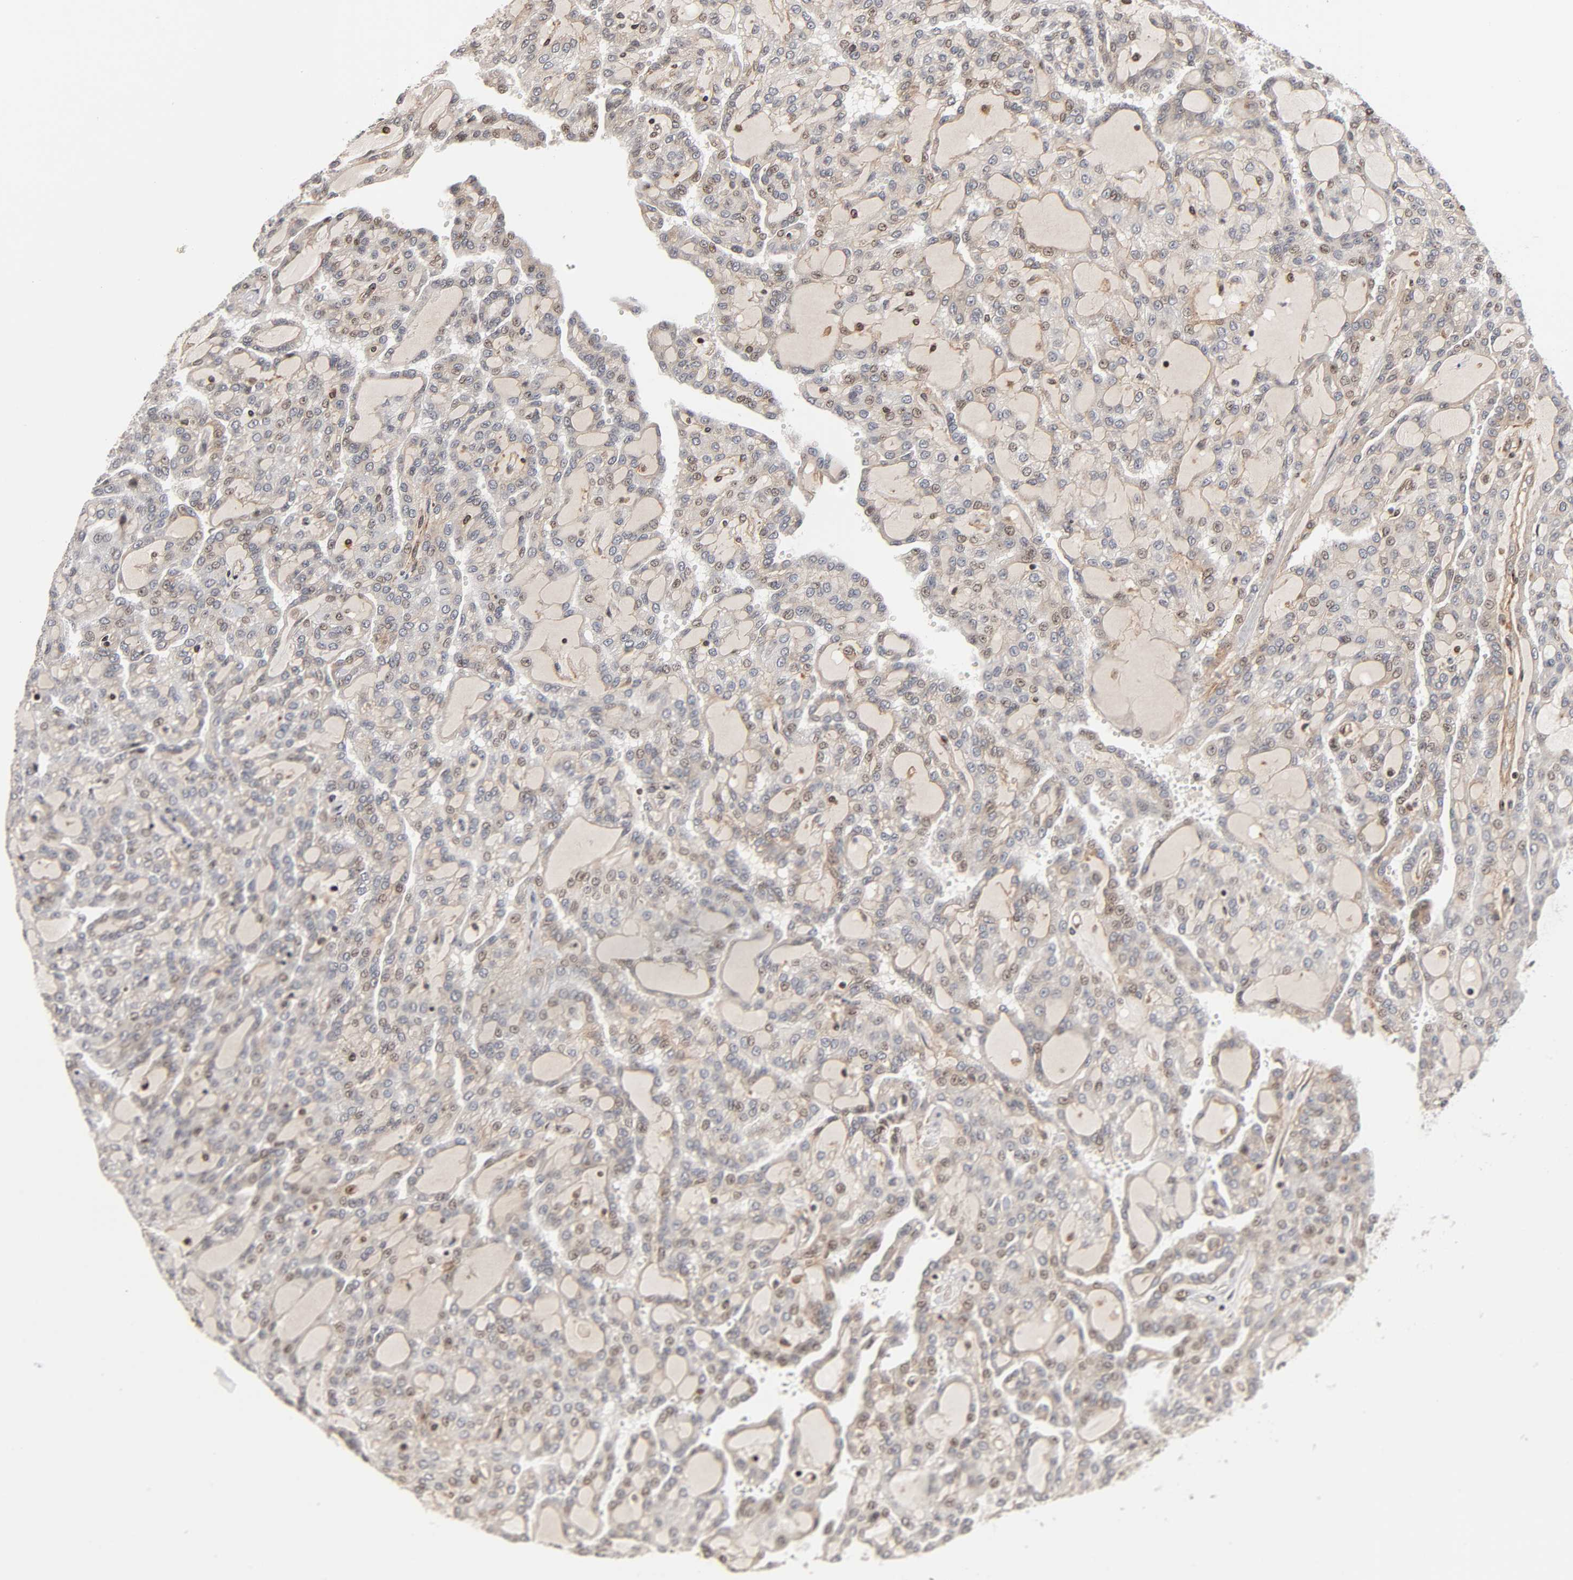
{"staining": {"intensity": "negative", "quantity": "none", "location": "none"}, "tissue": "renal cancer", "cell_type": "Tumor cells", "image_type": "cancer", "snomed": [{"axis": "morphology", "description": "Adenocarcinoma, NOS"}, {"axis": "topography", "description": "Kidney"}], "caption": "Tumor cells are negative for protein expression in human adenocarcinoma (renal).", "gene": "ITGAV", "patient": {"sex": "male", "age": 63}}